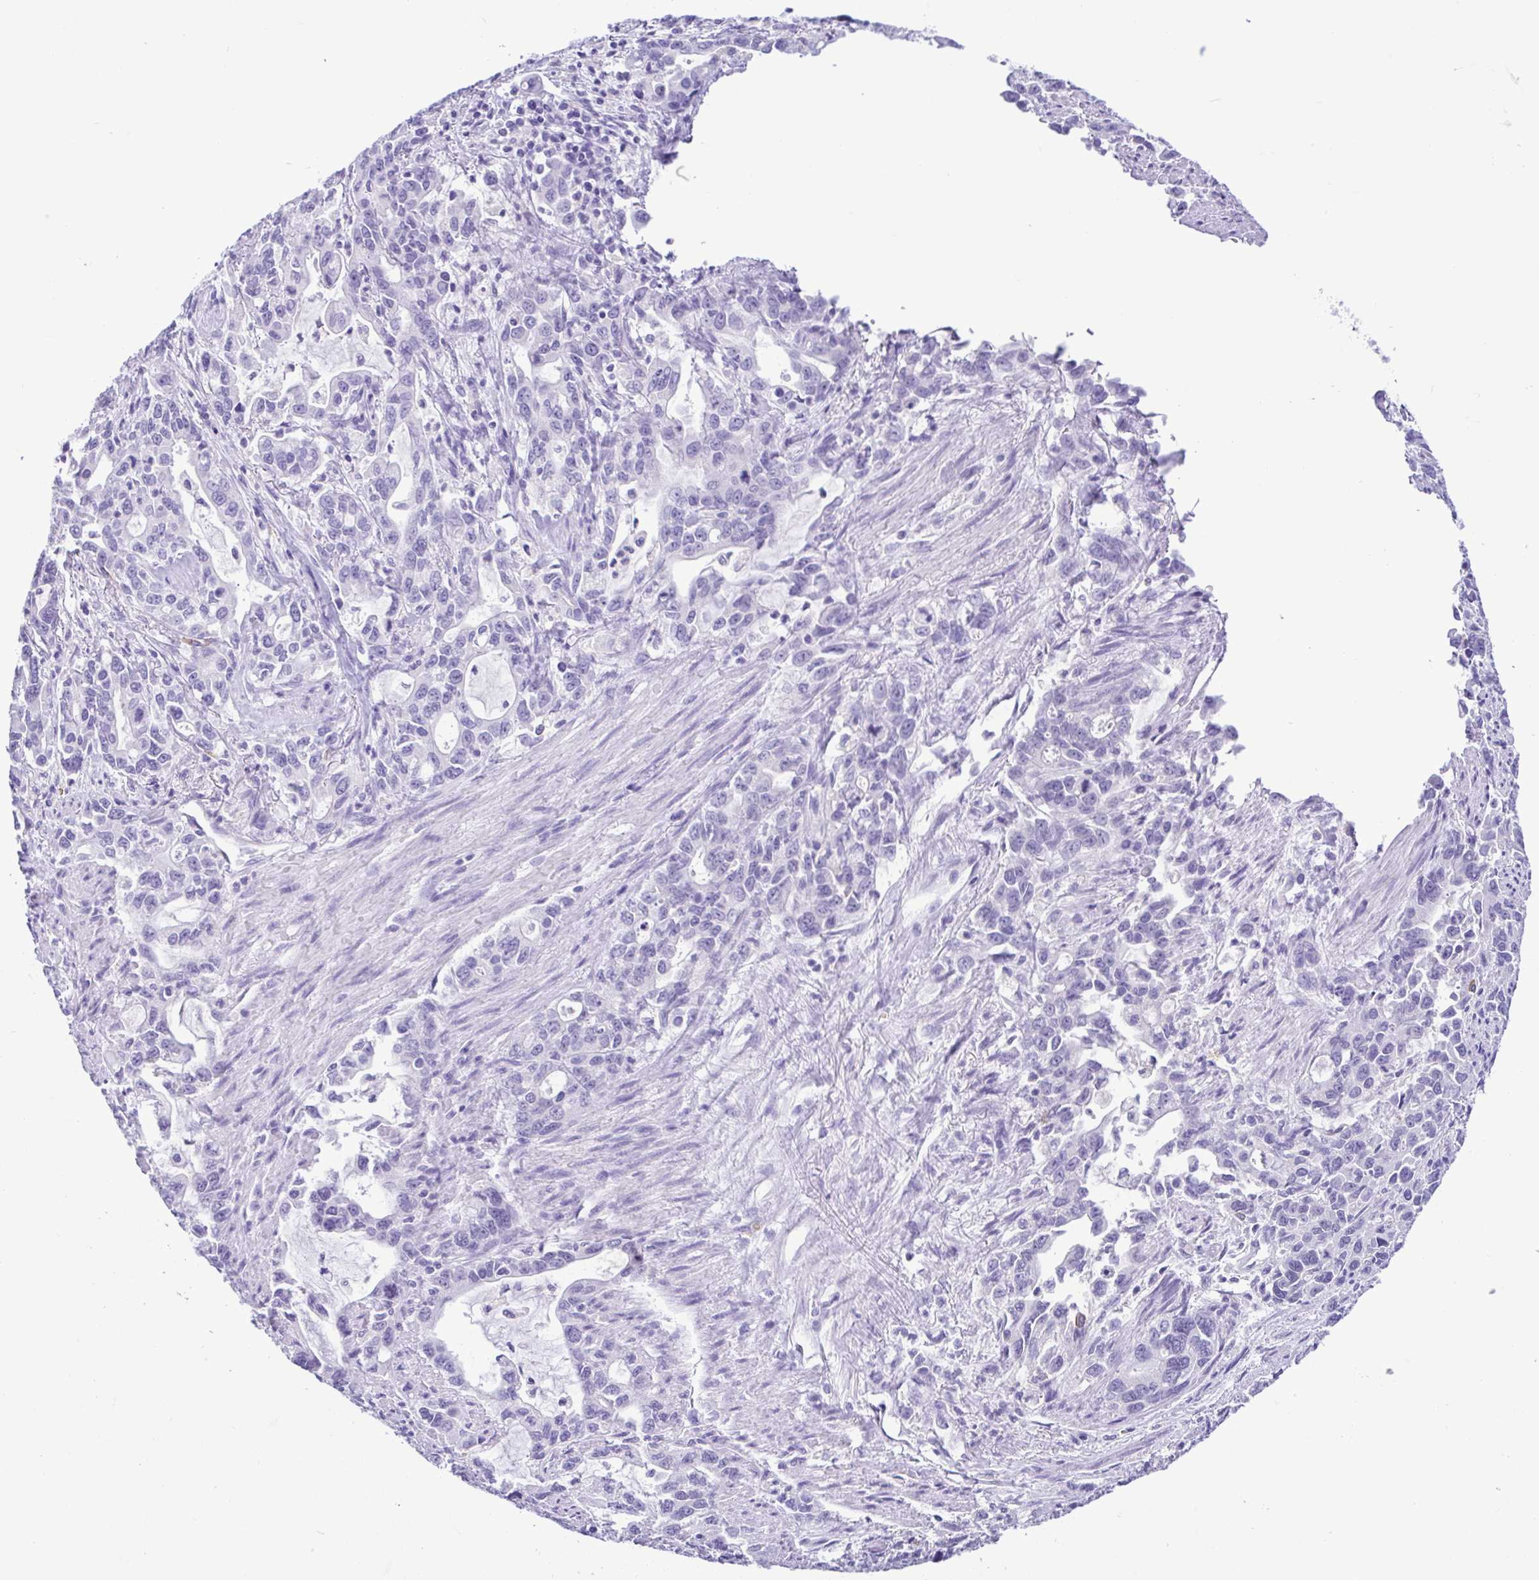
{"staining": {"intensity": "negative", "quantity": "none", "location": "none"}, "tissue": "stomach cancer", "cell_type": "Tumor cells", "image_type": "cancer", "snomed": [{"axis": "morphology", "description": "Adenocarcinoma, NOS"}, {"axis": "topography", "description": "Stomach, upper"}], "caption": "Tumor cells are negative for brown protein staining in stomach cancer. (DAB (3,3'-diaminobenzidine) immunohistochemistry, high magnification).", "gene": "SPATA16", "patient": {"sex": "male", "age": 85}}